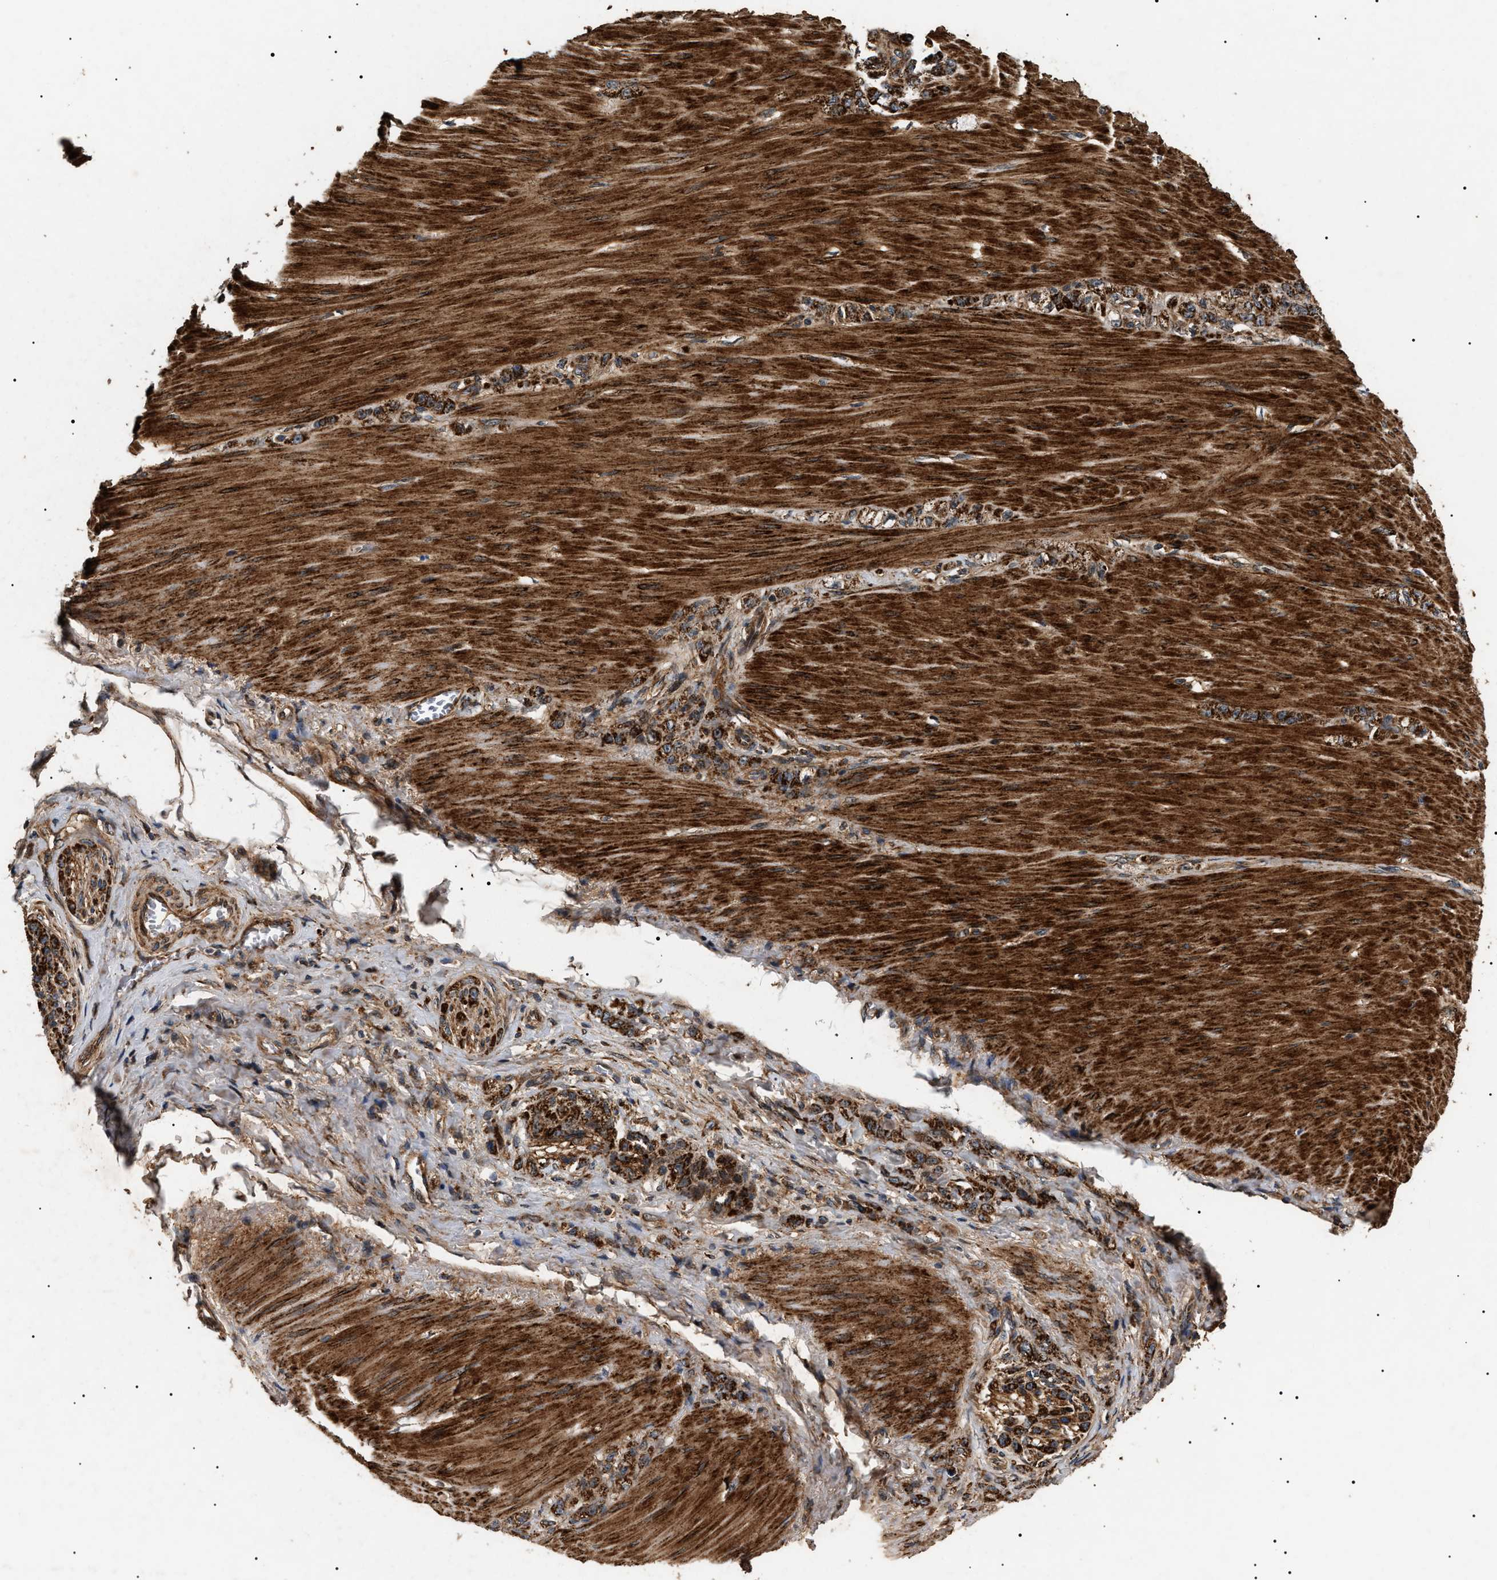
{"staining": {"intensity": "strong", "quantity": ">75%", "location": "cytoplasmic/membranous"}, "tissue": "stomach cancer", "cell_type": "Tumor cells", "image_type": "cancer", "snomed": [{"axis": "morphology", "description": "Normal tissue, NOS"}, {"axis": "morphology", "description": "Adenocarcinoma, NOS"}, {"axis": "topography", "description": "Stomach"}], "caption": "Tumor cells exhibit high levels of strong cytoplasmic/membranous staining in about >75% of cells in stomach cancer (adenocarcinoma). The staining was performed using DAB (3,3'-diaminobenzidine) to visualize the protein expression in brown, while the nuclei were stained in blue with hematoxylin (Magnification: 20x).", "gene": "ZBTB26", "patient": {"sex": "male", "age": 82}}